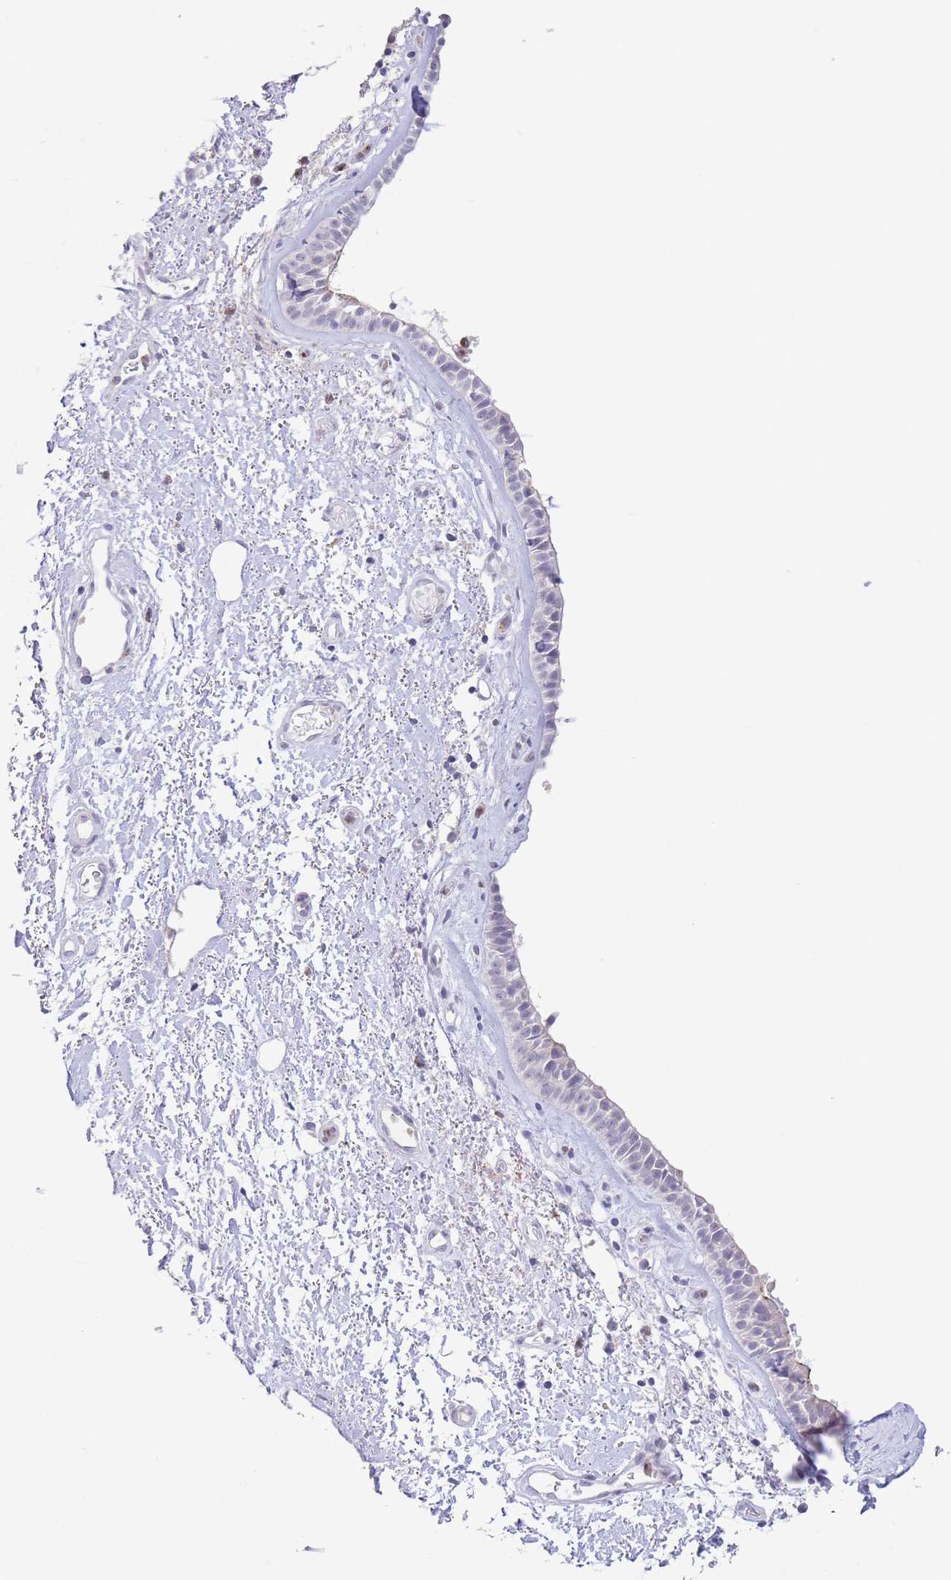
{"staining": {"intensity": "negative", "quantity": "none", "location": "none"}, "tissue": "nasopharynx", "cell_type": "Respiratory epithelial cells", "image_type": "normal", "snomed": [{"axis": "morphology", "description": "Normal tissue, NOS"}, {"axis": "topography", "description": "Cartilage tissue"}, {"axis": "topography", "description": "Nasopharynx"}], "caption": "Immunohistochemistry (IHC) micrograph of unremarkable nasopharynx: human nasopharynx stained with DAB reveals no significant protein positivity in respiratory epithelial cells. (Immunohistochemistry (IHC), brightfield microscopy, high magnification).", "gene": "LCLAT1", "patient": {"sex": "male", "age": 56}}